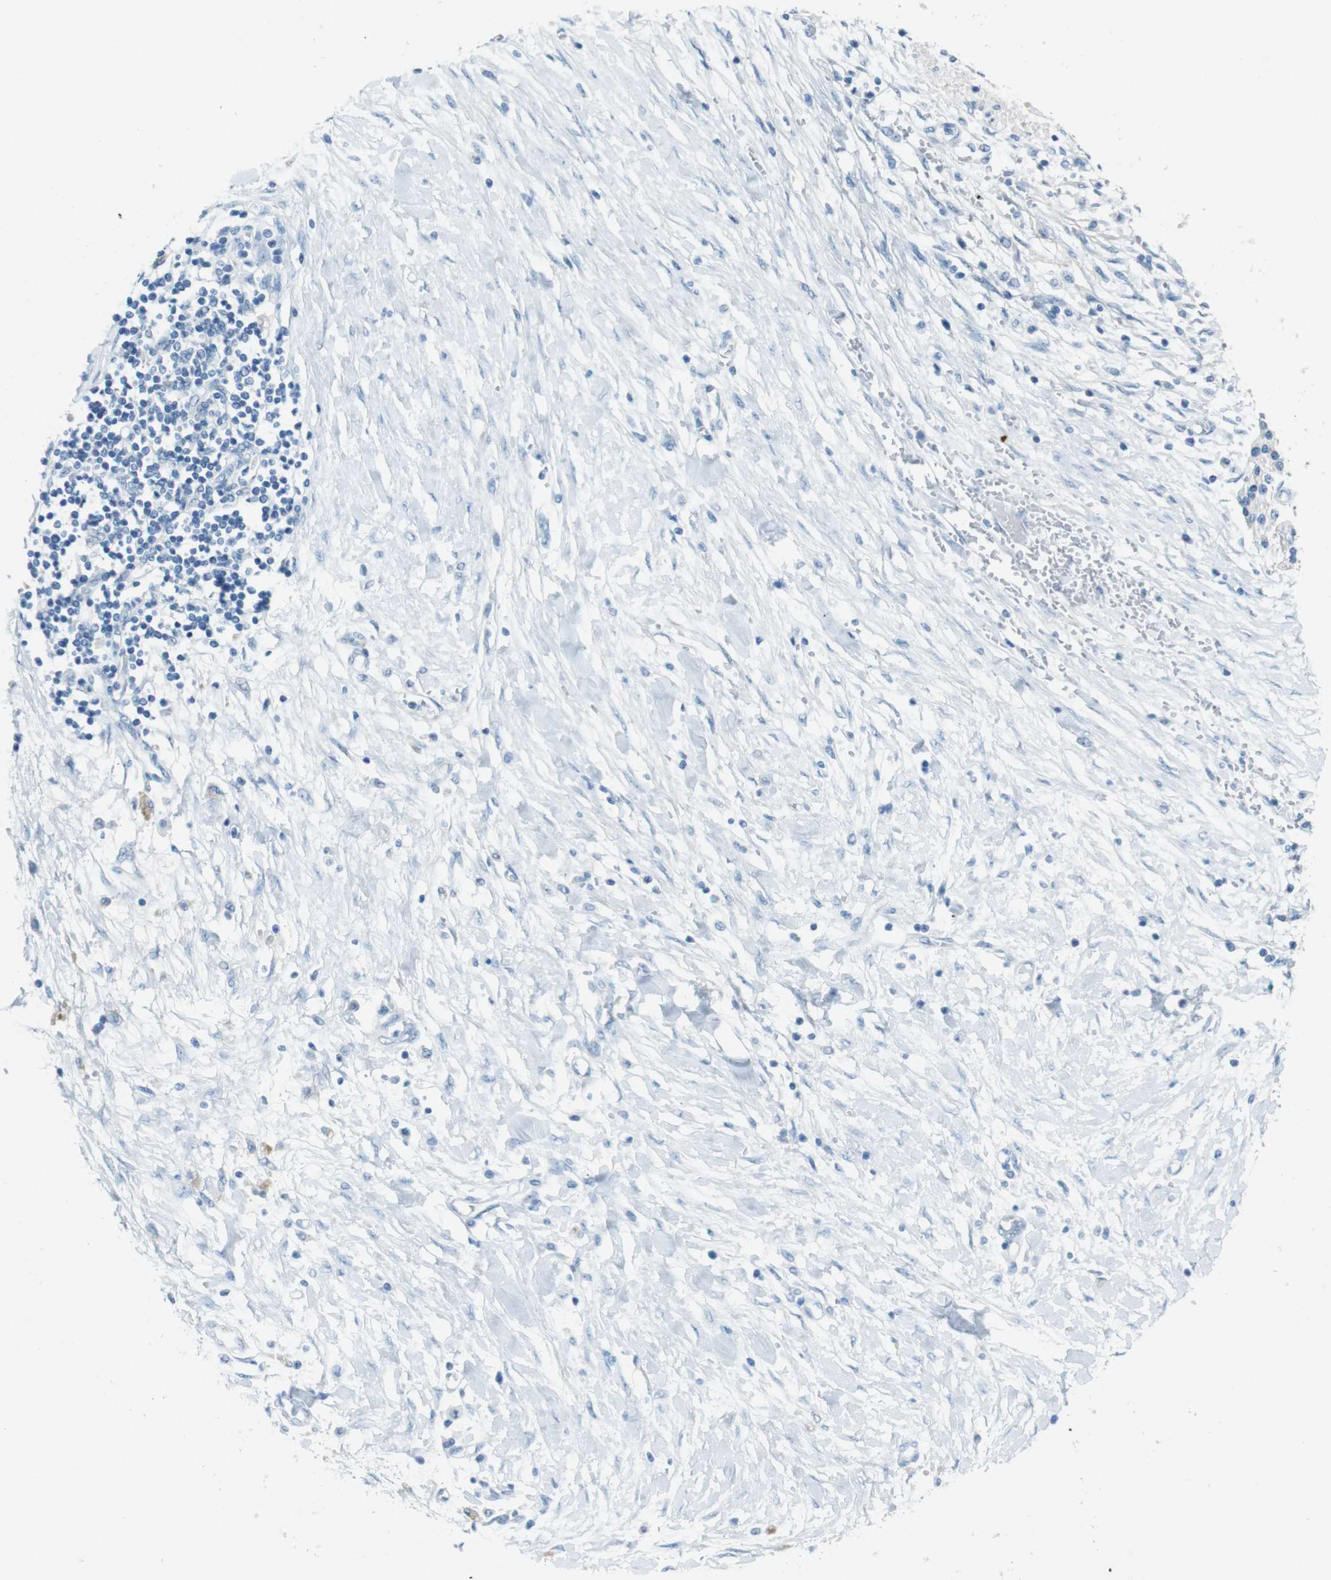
{"staining": {"intensity": "negative", "quantity": "none", "location": "none"}, "tissue": "pancreatic cancer", "cell_type": "Tumor cells", "image_type": "cancer", "snomed": [{"axis": "morphology", "description": "Adenocarcinoma, NOS"}, {"axis": "topography", "description": "Pancreas"}], "caption": "Immunohistochemical staining of human pancreatic cancer reveals no significant expression in tumor cells.", "gene": "ENTPD7", "patient": {"sex": "female", "age": 70}}